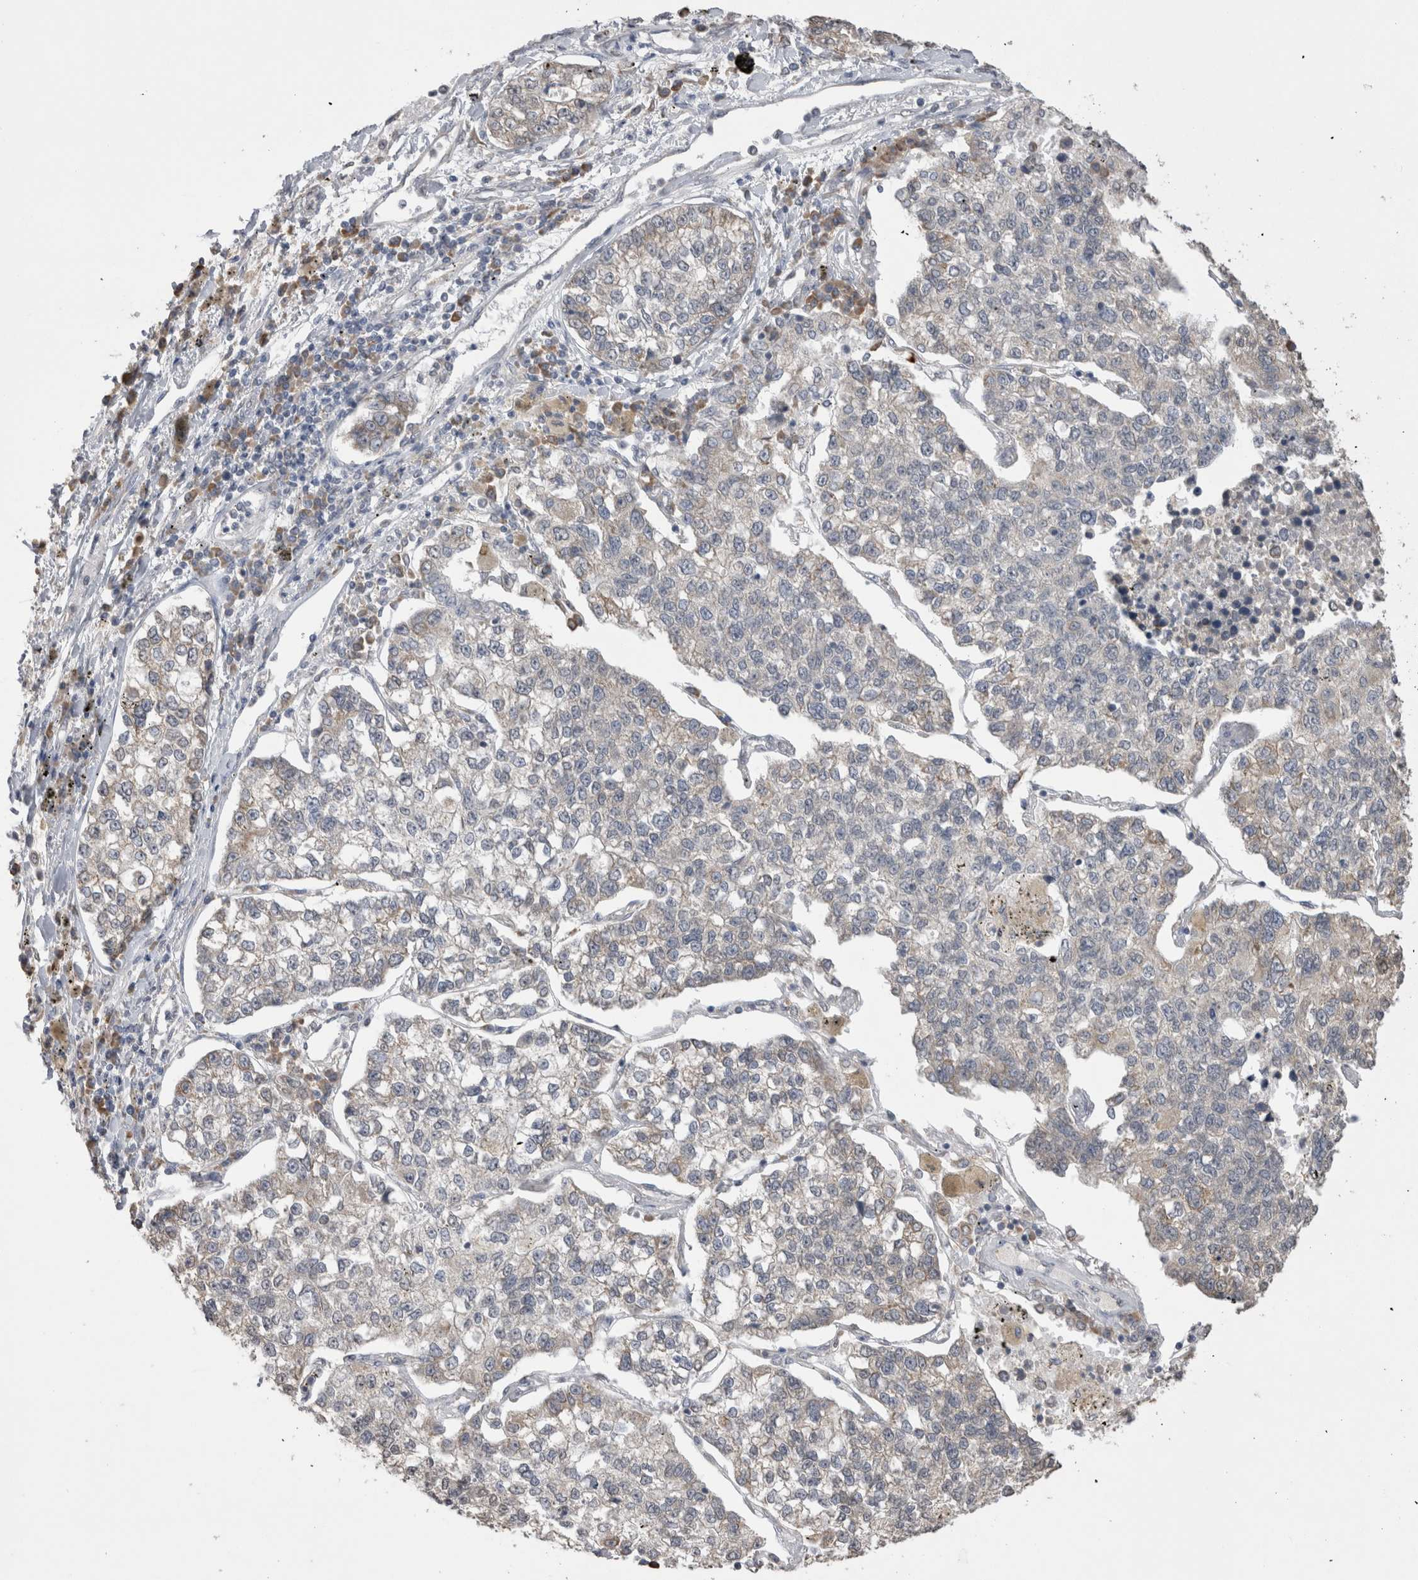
{"staining": {"intensity": "weak", "quantity": "<25%", "location": "cytoplasmic/membranous"}, "tissue": "lung cancer", "cell_type": "Tumor cells", "image_type": "cancer", "snomed": [{"axis": "morphology", "description": "Adenocarcinoma, NOS"}, {"axis": "topography", "description": "Lung"}], "caption": "Tumor cells show no significant expression in lung cancer.", "gene": "NOMO1", "patient": {"sex": "male", "age": 49}}